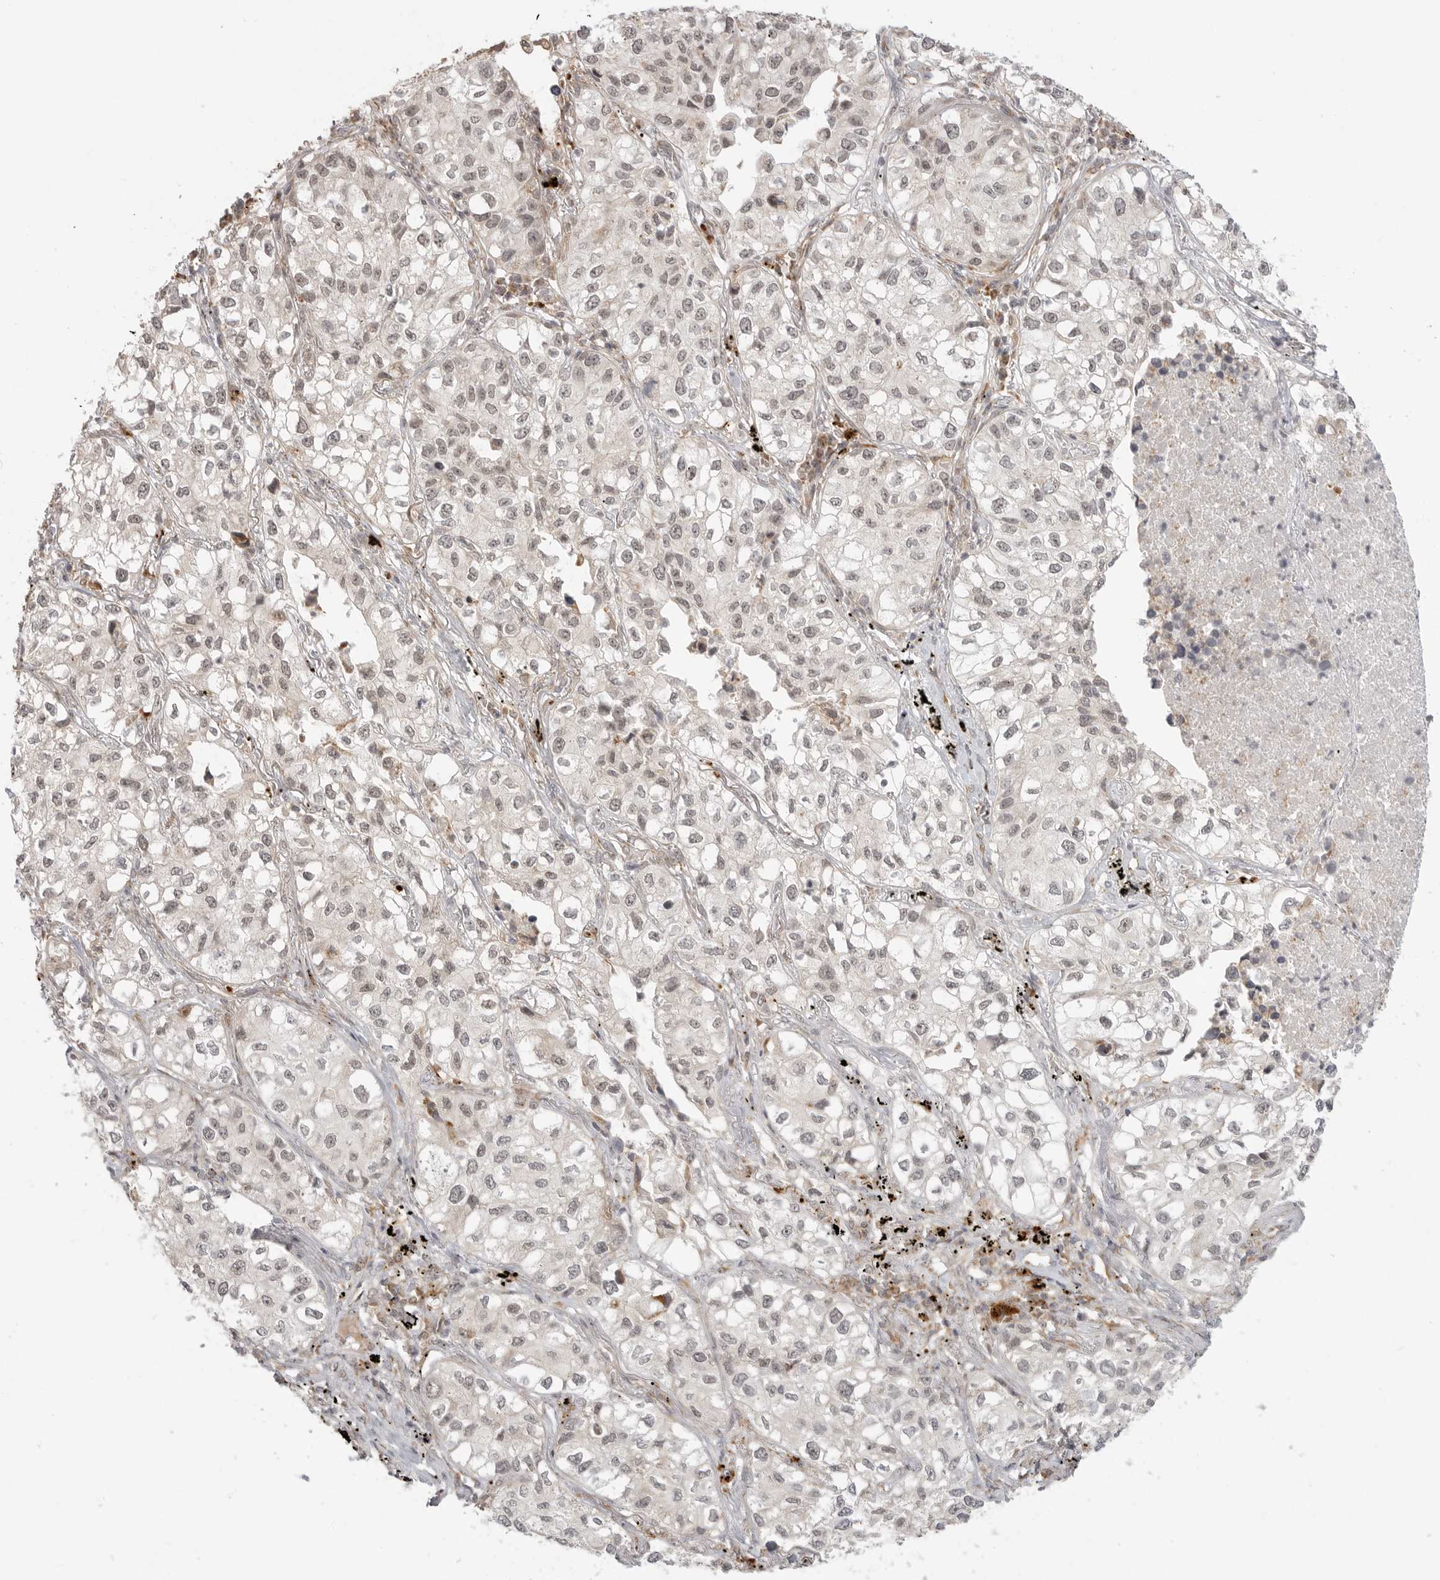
{"staining": {"intensity": "negative", "quantity": "none", "location": "none"}, "tissue": "lung cancer", "cell_type": "Tumor cells", "image_type": "cancer", "snomed": [{"axis": "morphology", "description": "Adenocarcinoma, NOS"}, {"axis": "topography", "description": "Lung"}], "caption": "Immunohistochemistry of human lung cancer shows no expression in tumor cells. (Stains: DAB immunohistochemistry with hematoxylin counter stain, Microscopy: brightfield microscopy at high magnification).", "gene": "KALRN", "patient": {"sex": "male", "age": 63}}